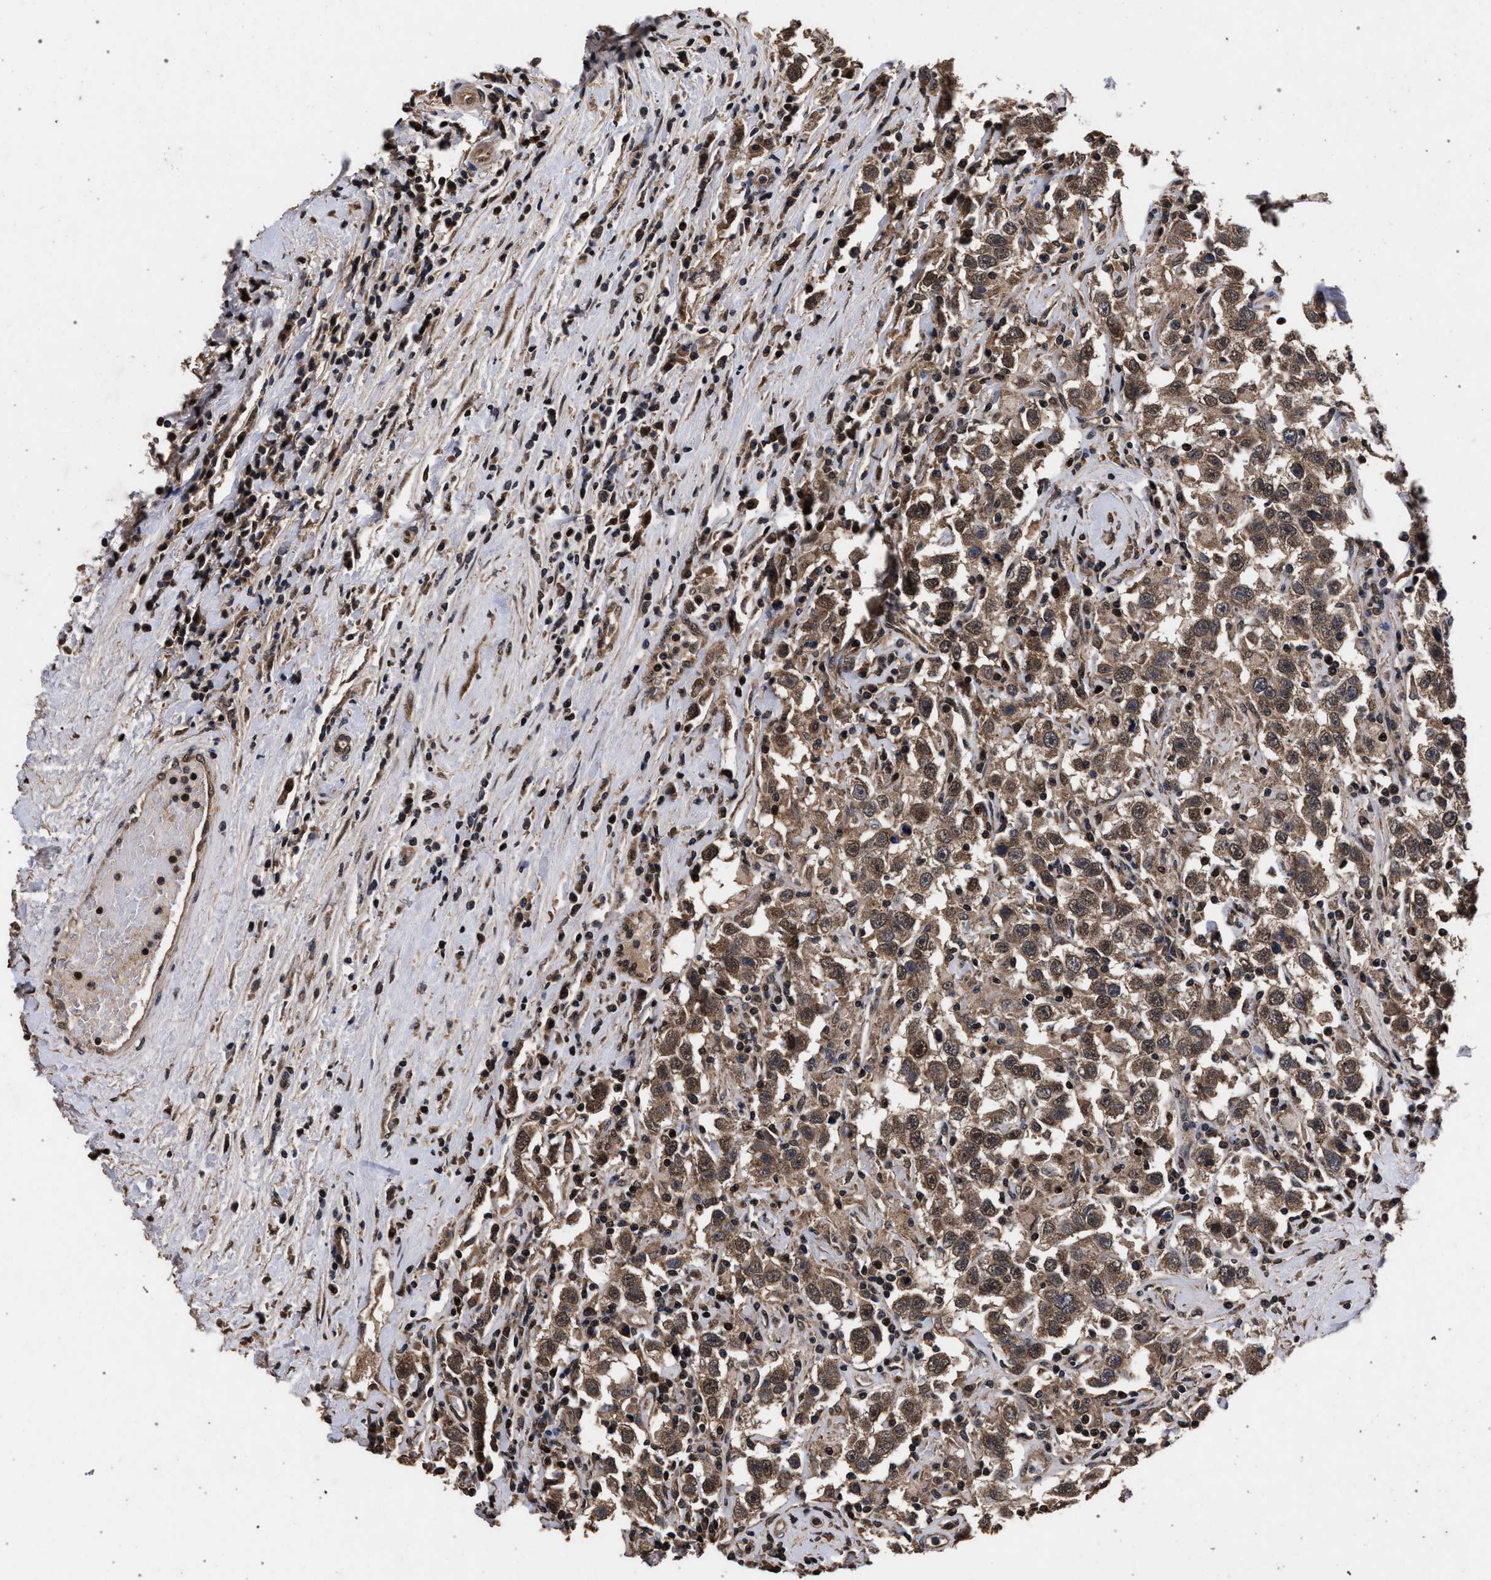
{"staining": {"intensity": "moderate", "quantity": ">75%", "location": "cytoplasmic/membranous,nuclear"}, "tissue": "testis cancer", "cell_type": "Tumor cells", "image_type": "cancer", "snomed": [{"axis": "morphology", "description": "Seminoma, NOS"}, {"axis": "topography", "description": "Testis"}], "caption": "A brown stain labels moderate cytoplasmic/membranous and nuclear expression of a protein in testis seminoma tumor cells.", "gene": "ACOX1", "patient": {"sex": "male", "age": 41}}